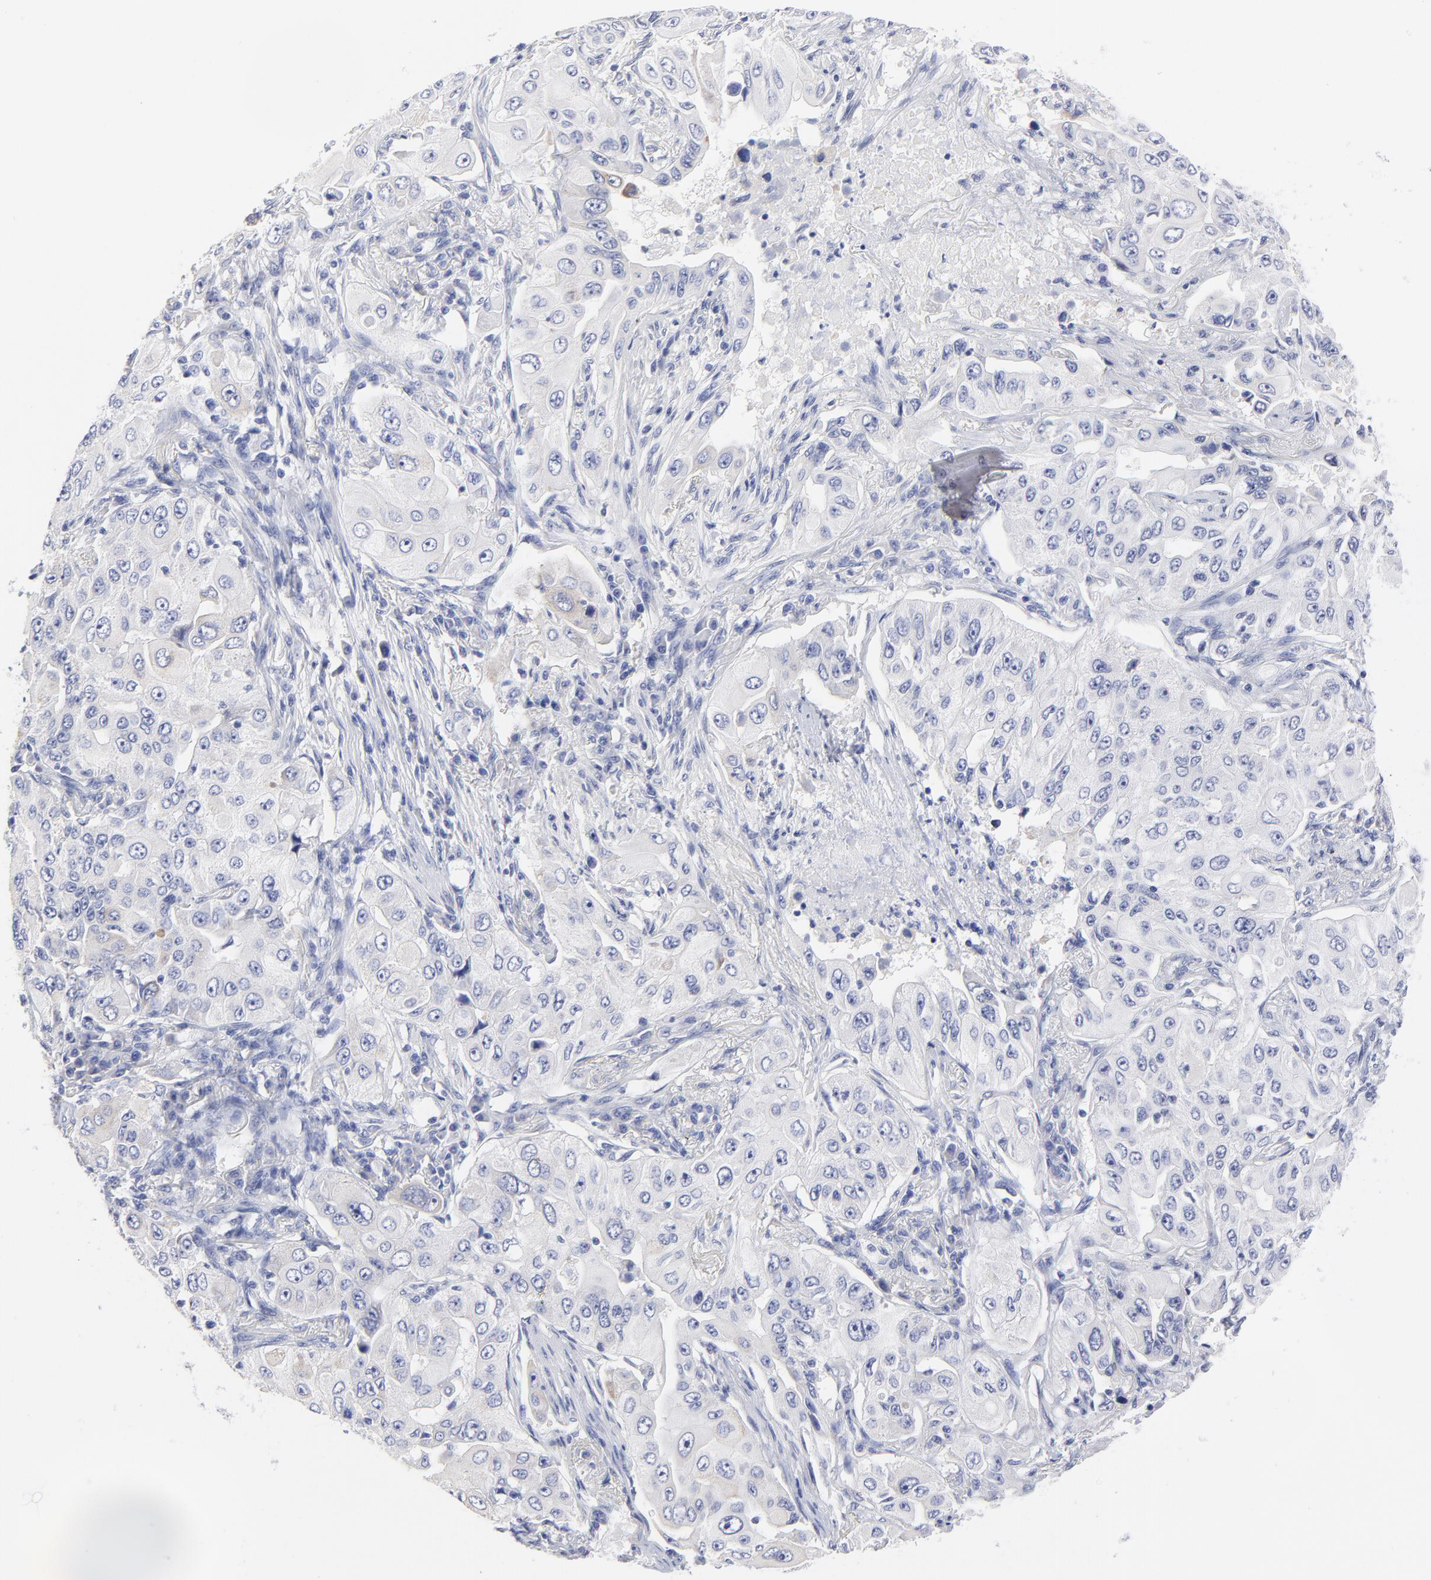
{"staining": {"intensity": "negative", "quantity": "none", "location": "none"}, "tissue": "lung cancer", "cell_type": "Tumor cells", "image_type": "cancer", "snomed": [{"axis": "morphology", "description": "Adenocarcinoma, NOS"}, {"axis": "topography", "description": "Lung"}], "caption": "Micrograph shows no protein expression in tumor cells of lung cancer (adenocarcinoma) tissue.", "gene": "DUSP9", "patient": {"sex": "male", "age": 84}}